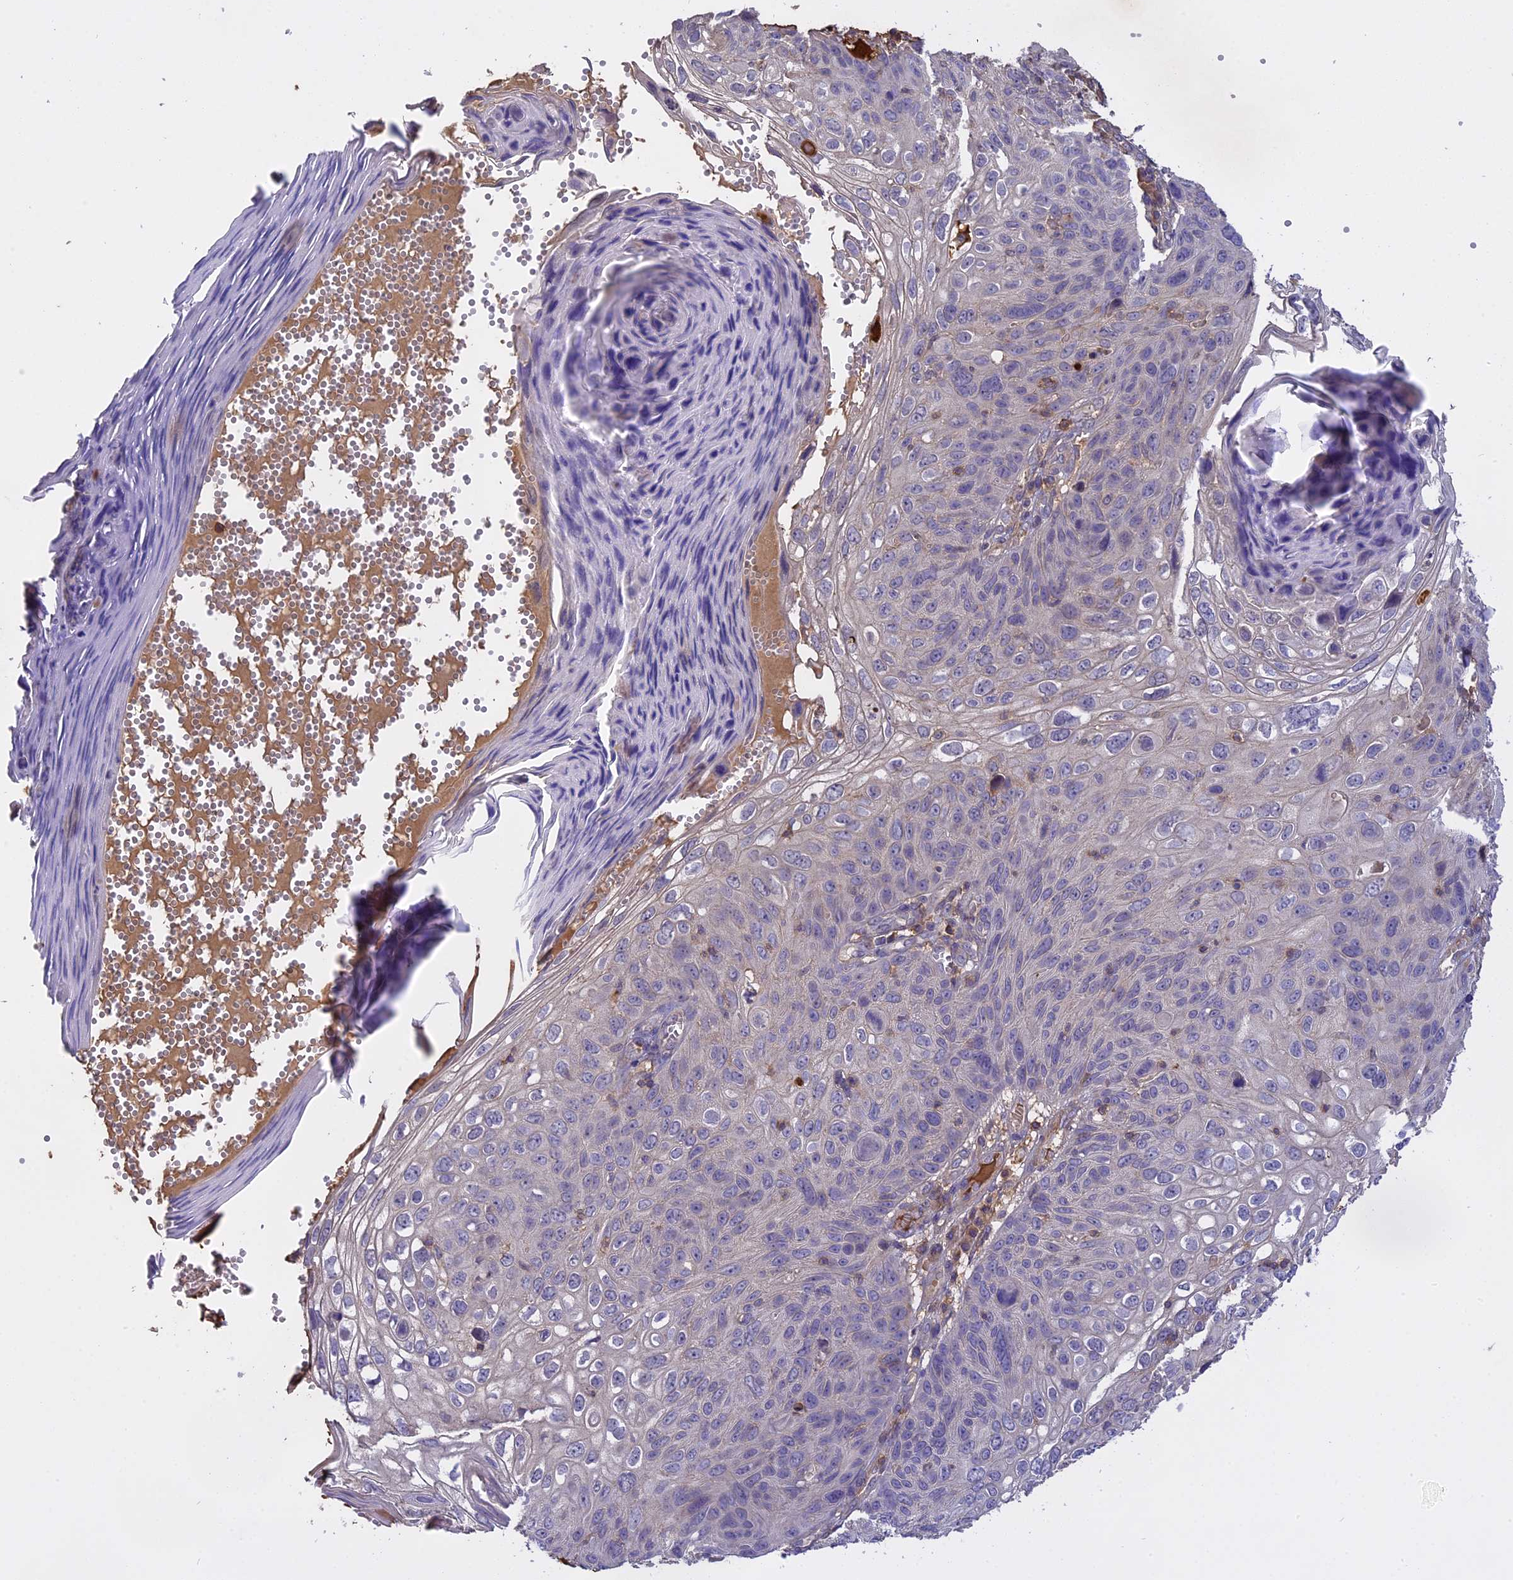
{"staining": {"intensity": "negative", "quantity": "none", "location": "none"}, "tissue": "skin cancer", "cell_type": "Tumor cells", "image_type": "cancer", "snomed": [{"axis": "morphology", "description": "Squamous cell carcinoma, NOS"}, {"axis": "topography", "description": "Skin"}], "caption": "Tumor cells are negative for protein expression in human skin cancer (squamous cell carcinoma).", "gene": "CFAP119", "patient": {"sex": "female", "age": 90}}